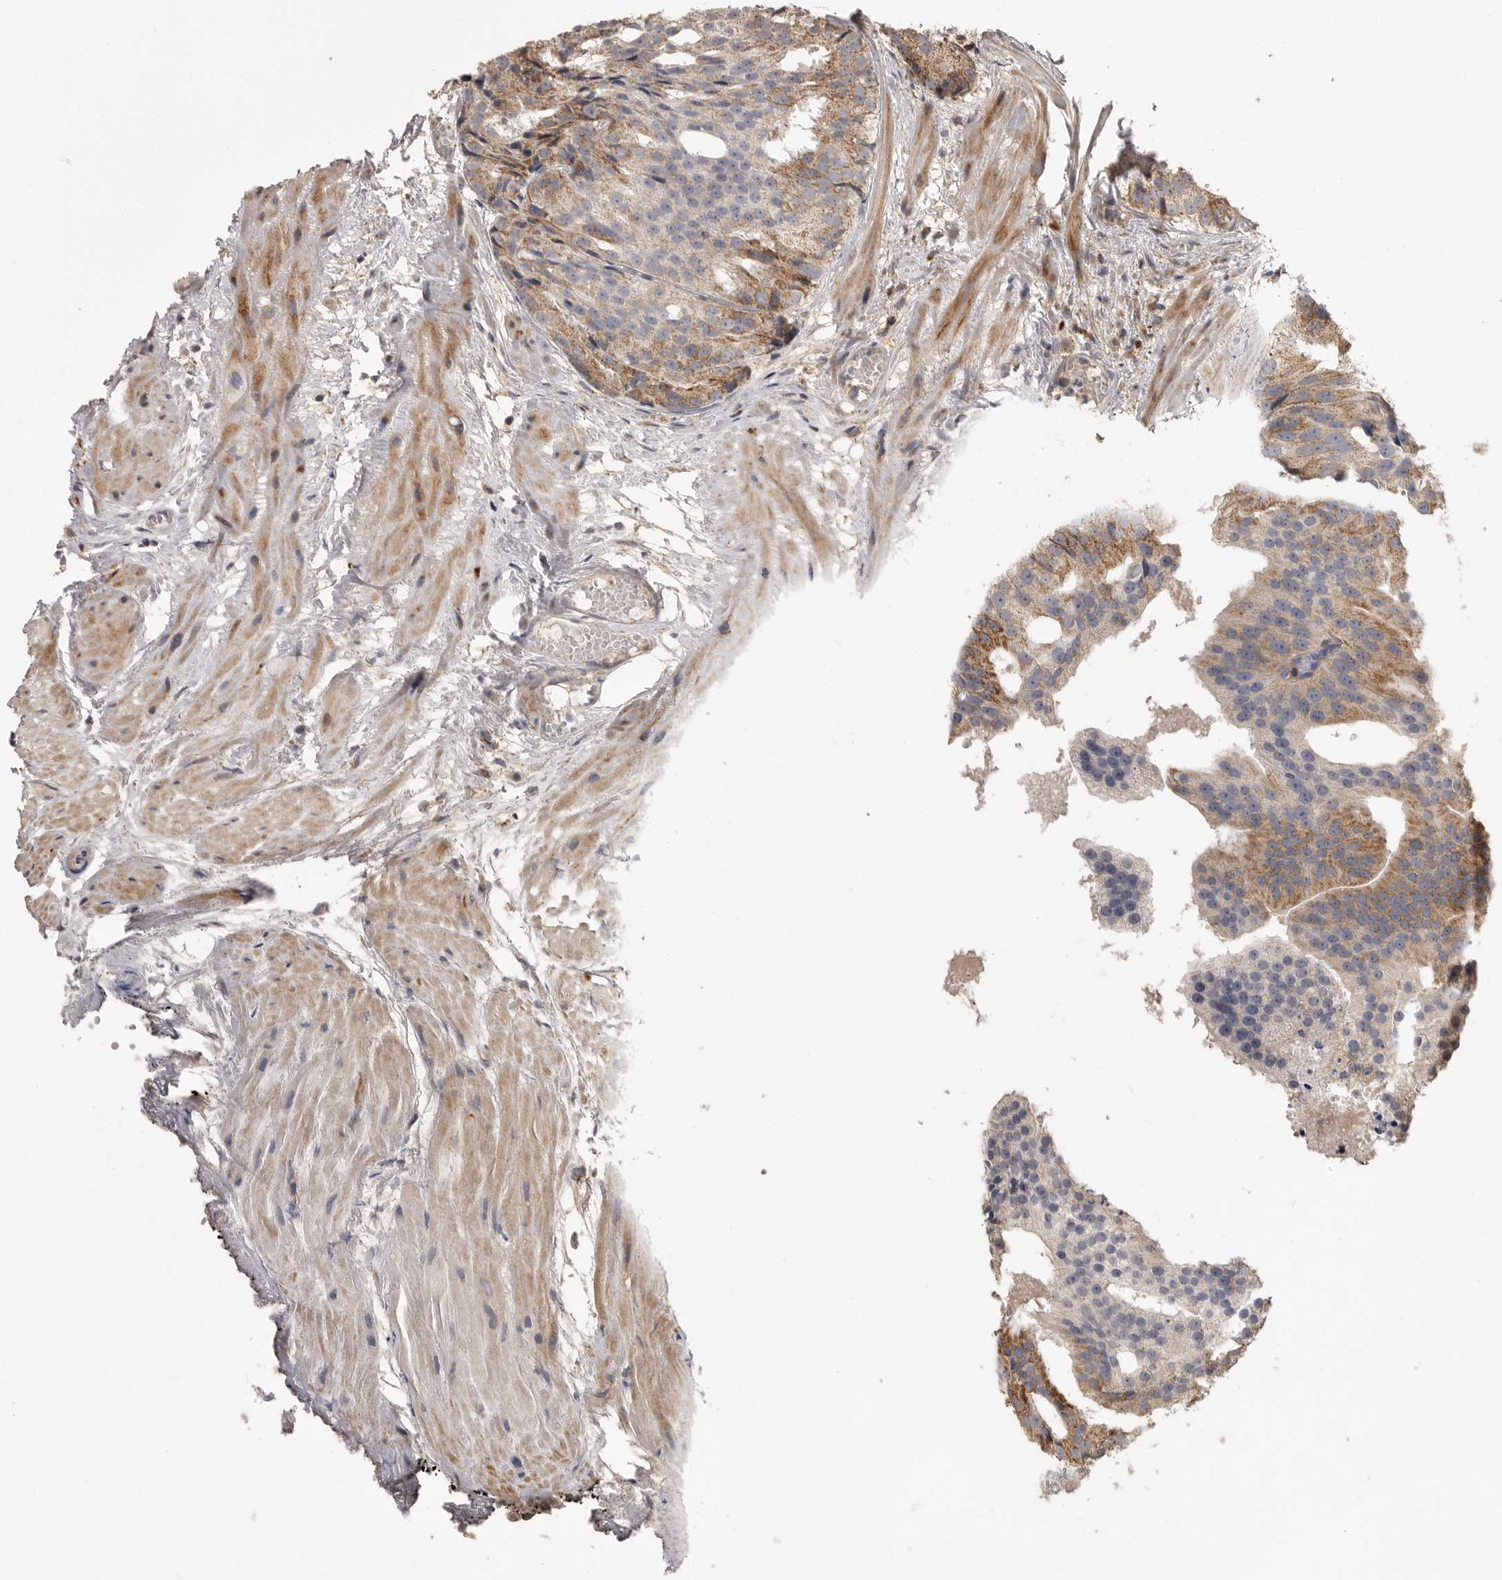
{"staining": {"intensity": "moderate", "quantity": ">75%", "location": "cytoplasmic/membranous"}, "tissue": "prostate cancer", "cell_type": "Tumor cells", "image_type": "cancer", "snomed": [{"axis": "morphology", "description": "Adenocarcinoma, Low grade"}, {"axis": "topography", "description": "Prostate"}], "caption": "A high-resolution photomicrograph shows immunohistochemistry (IHC) staining of prostate cancer, which exhibits moderate cytoplasmic/membranous staining in approximately >75% of tumor cells.", "gene": "KYAT3", "patient": {"sex": "male", "age": 88}}